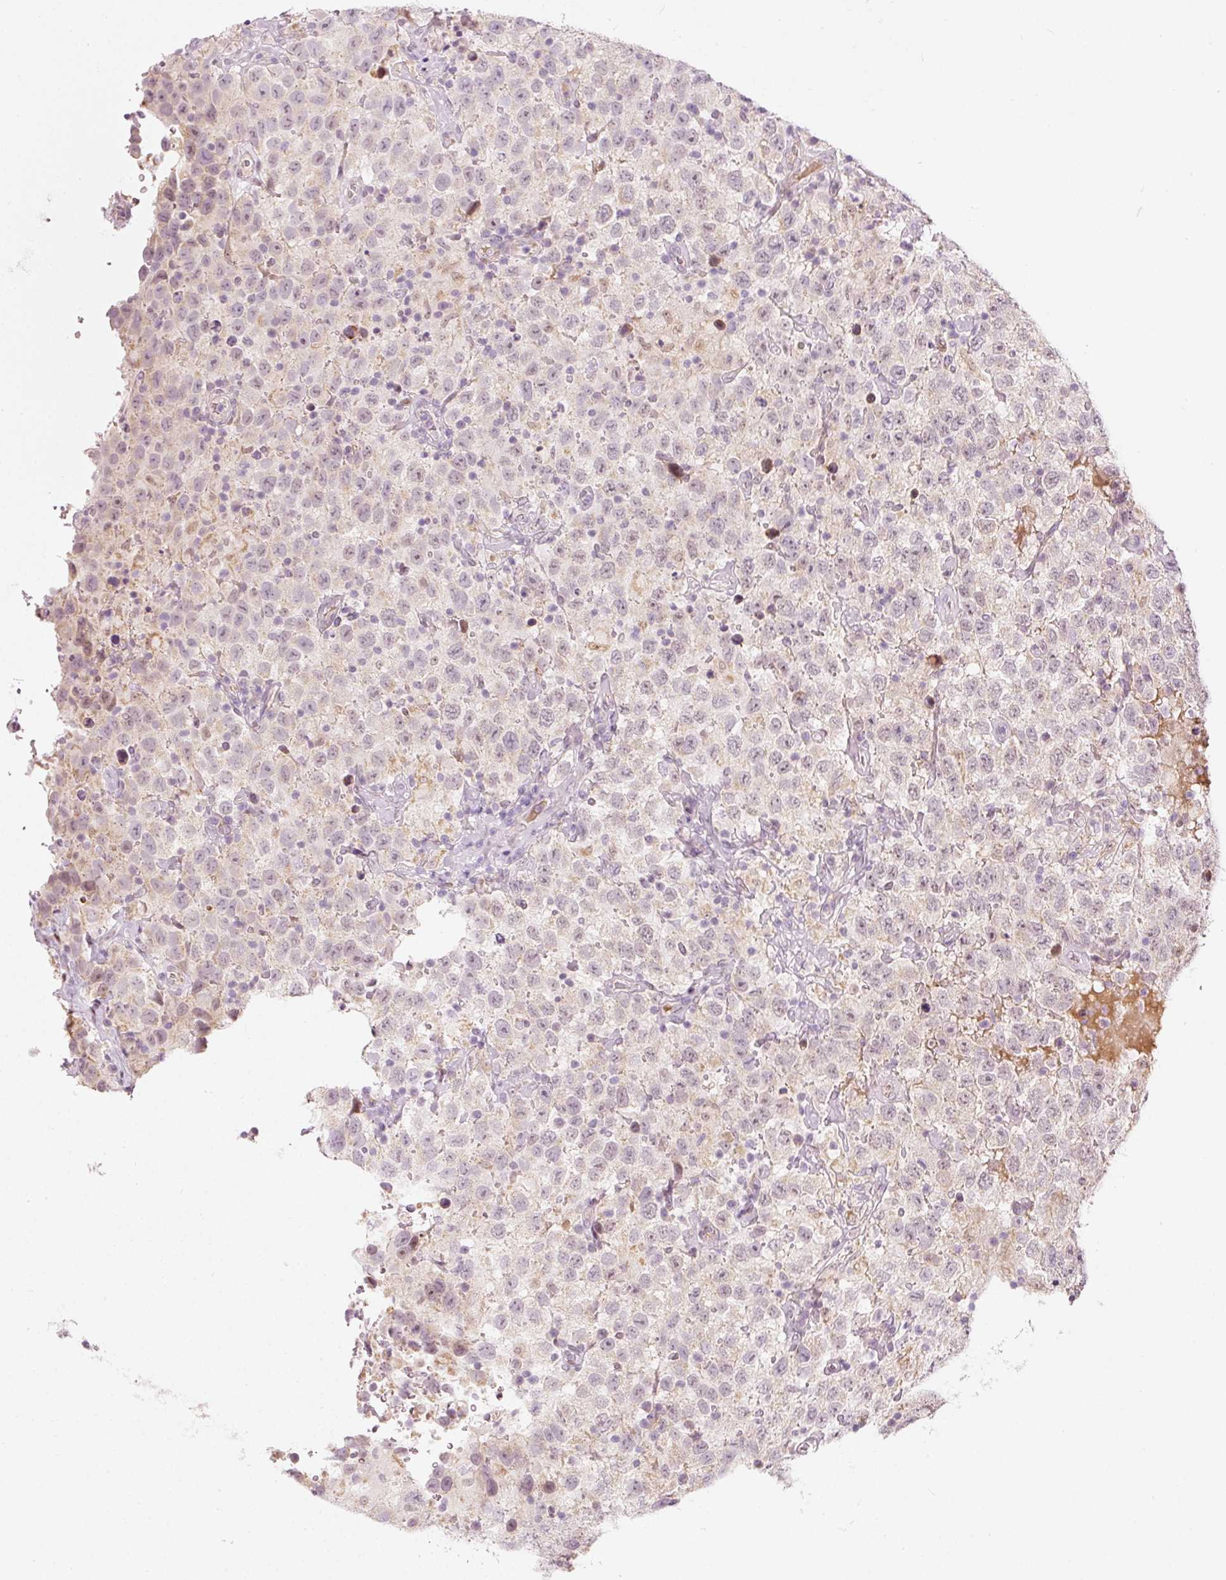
{"staining": {"intensity": "negative", "quantity": "none", "location": "none"}, "tissue": "testis cancer", "cell_type": "Tumor cells", "image_type": "cancer", "snomed": [{"axis": "morphology", "description": "Seminoma, NOS"}, {"axis": "topography", "description": "Testis"}], "caption": "Immunohistochemistry histopathology image of testis cancer stained for a protein (brown), which shows no expression in tumor cells.", "gene": "RNF39", "patient": {"sex": "male", "age": 41}}